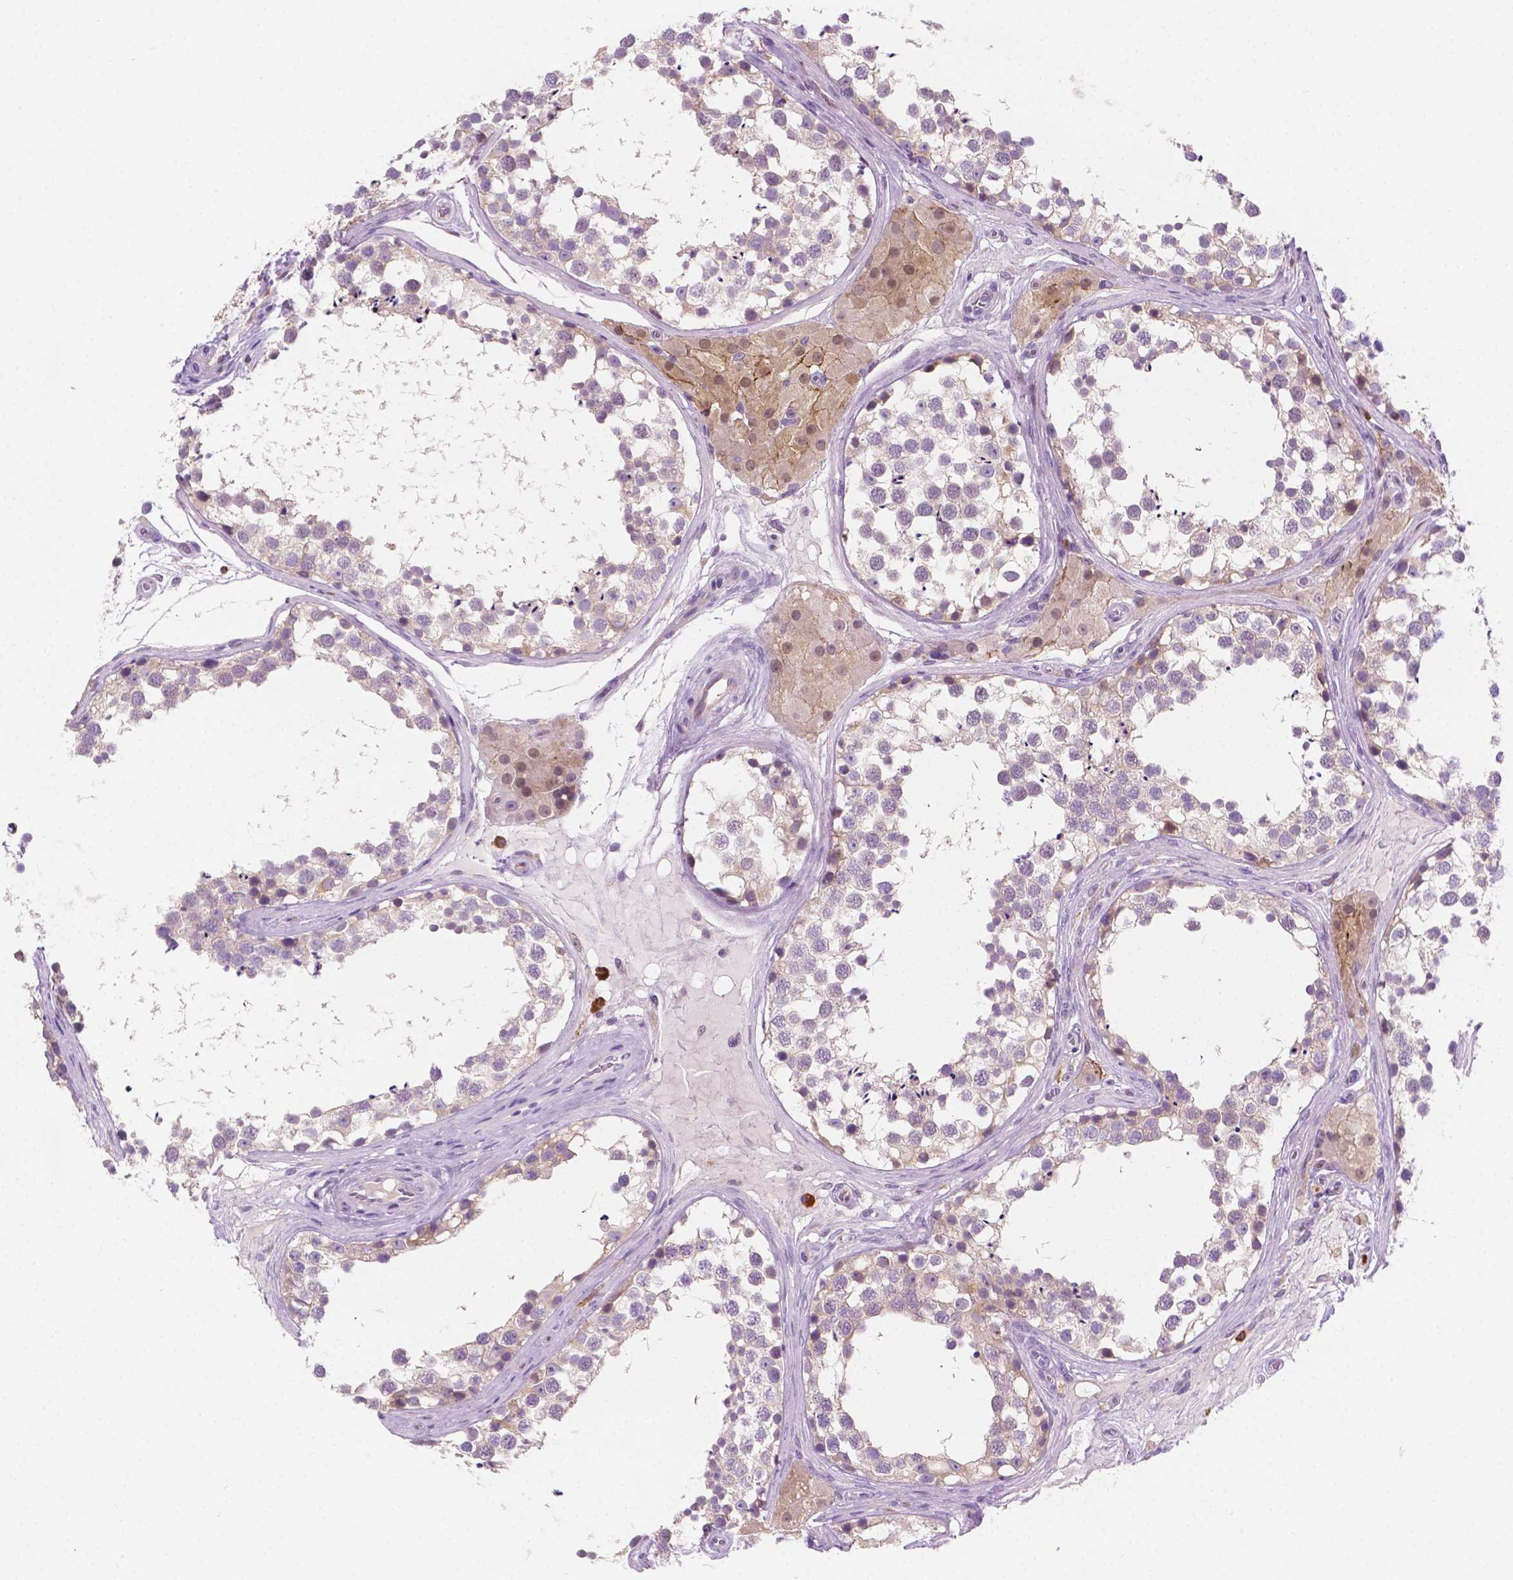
{"staining": {"intensity": "negative", "quantity": "none", "location": "none"}, "tissue": "testis", "cell_type": "Cells in seminiferous ducts", "image_type": "normal", "snomed": [{"axis": "morphology", "description": "Normal tissue, NOS"}, {"axis": "morphology", "description": "Seminoma, NOS"}, {"axis": "topography", "description": "Testis"}], "caption": "The immunohistochemistry histopathology image has no significant positivity in cells in seminiferous ducts of testis. Brightfield microscopy of immunohistochemistry stained with DAB (3,3'-diaminobenzidine) (brown) and hematoxylin (blue), captured at high magnification.", "gene": "EPPK1", "patient": {"sex": "male", "age": 65}}